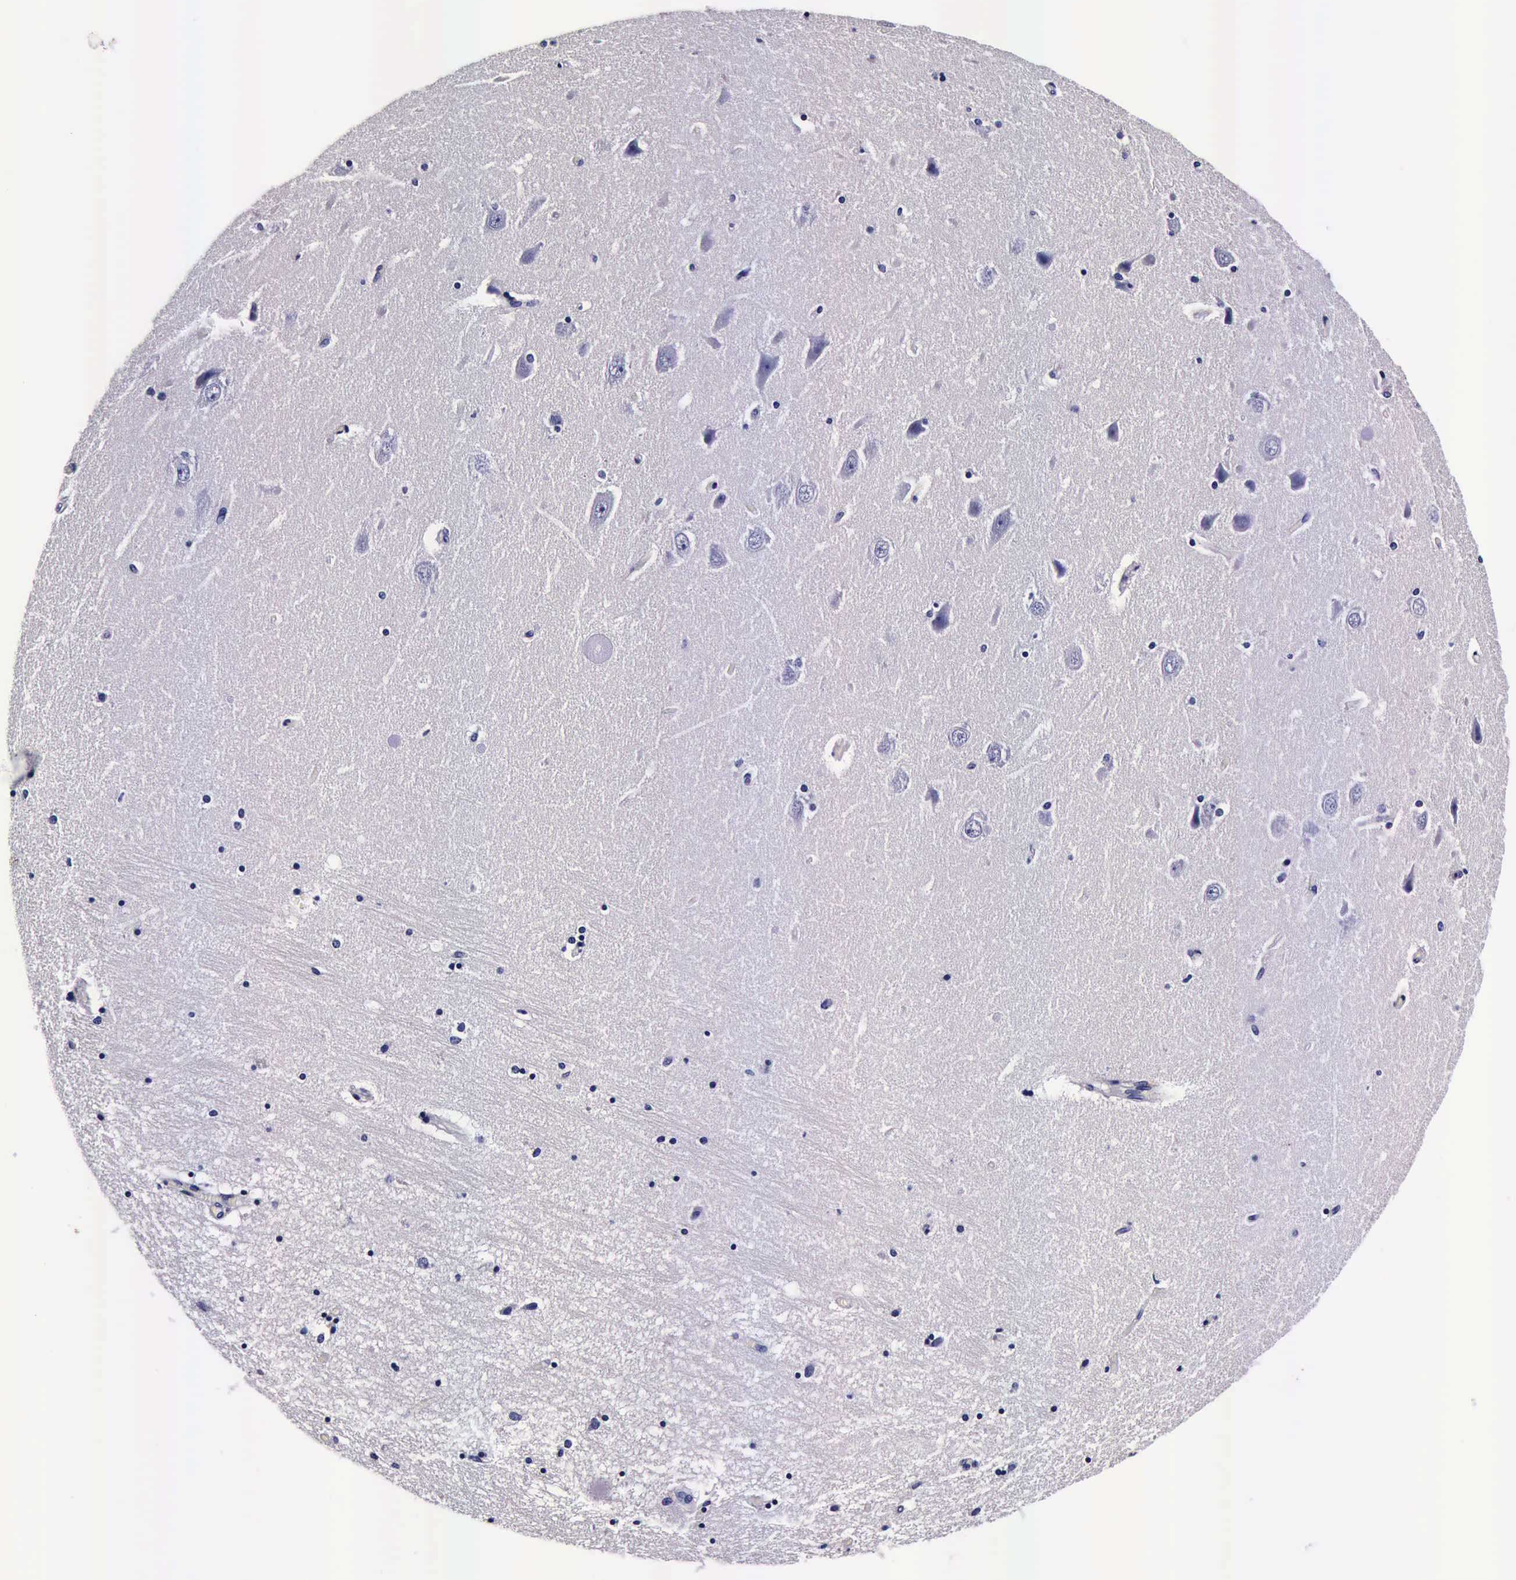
{"staining": {"intensity": "negative", "quantity": "none", "location": "none"}, "tissue": "hippocampus", "cell_type": "Glial cells", "image_type": "normal", "snomed": [{"axis": "morphology", "description": "Normal tissue, NOS"}, {"axis": "topography", "description": "Hippocampus"}], "caption": "The histopathology image displays no staining of glial cells in benign hippocampus.", "gene": "IAPP", "patient": {"sex": "female", "age": 54}}